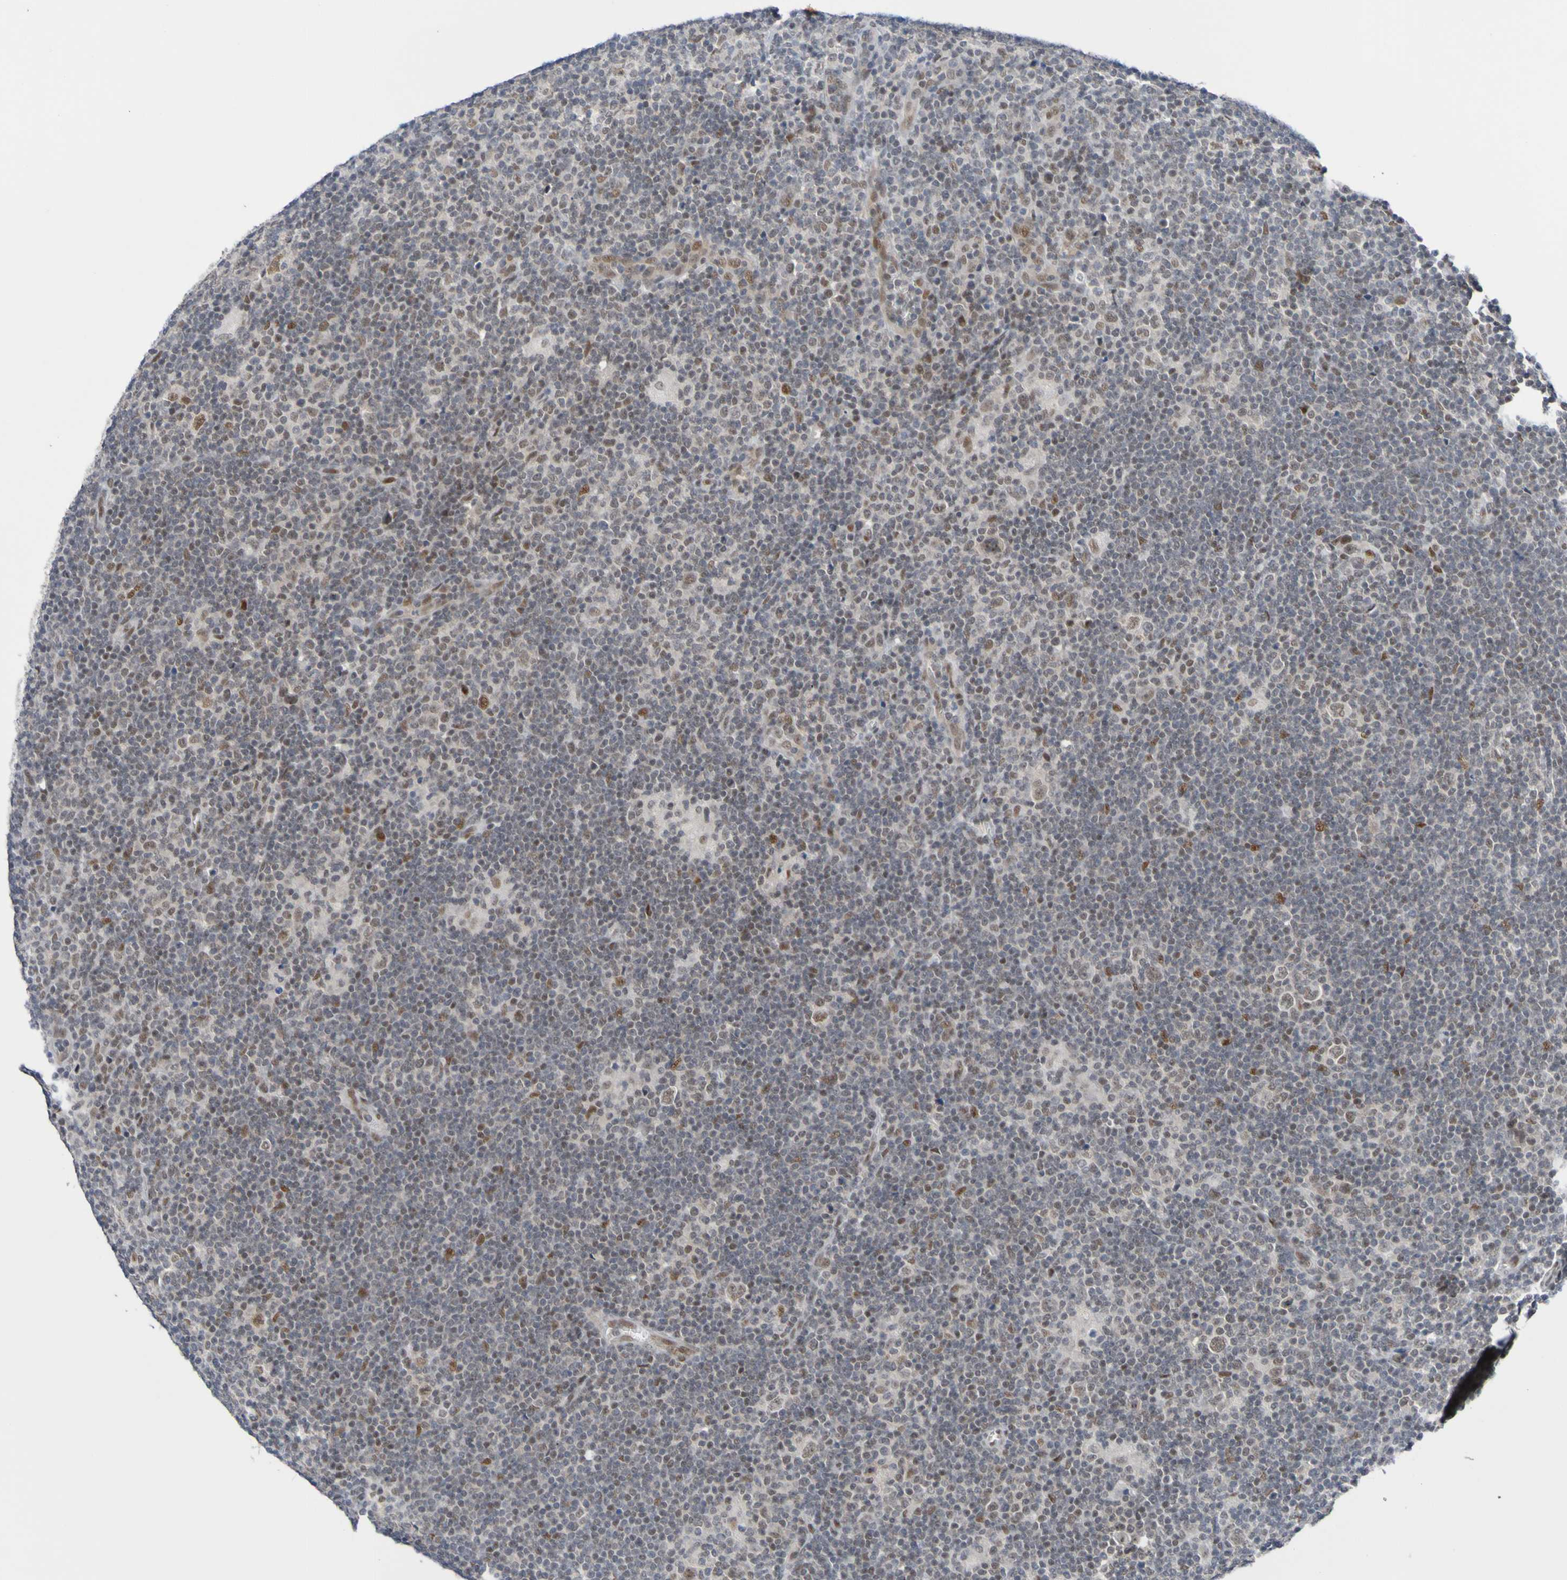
{"staining": {"intensity": "moderate", "quantity": ">75%", "location": "nuclear"}, "tissue": "lymphoma", "cell_type": "Tumor cells", "image_type": "cancer", "snomed": [{"axis": "morphology", "description": "Hodgkin's disease, NOS"}, {"axis": "topography", "description": "Lymph node"}], "caption": "Hodgkin's disease stained for a protein demonstrates moderate nuclear positivity in tumor cells. The protein is shown in brown color, while the nuclei are stained blue.", "gene": "PCGF1", "patient": {"sex": "female", "age": 57}}